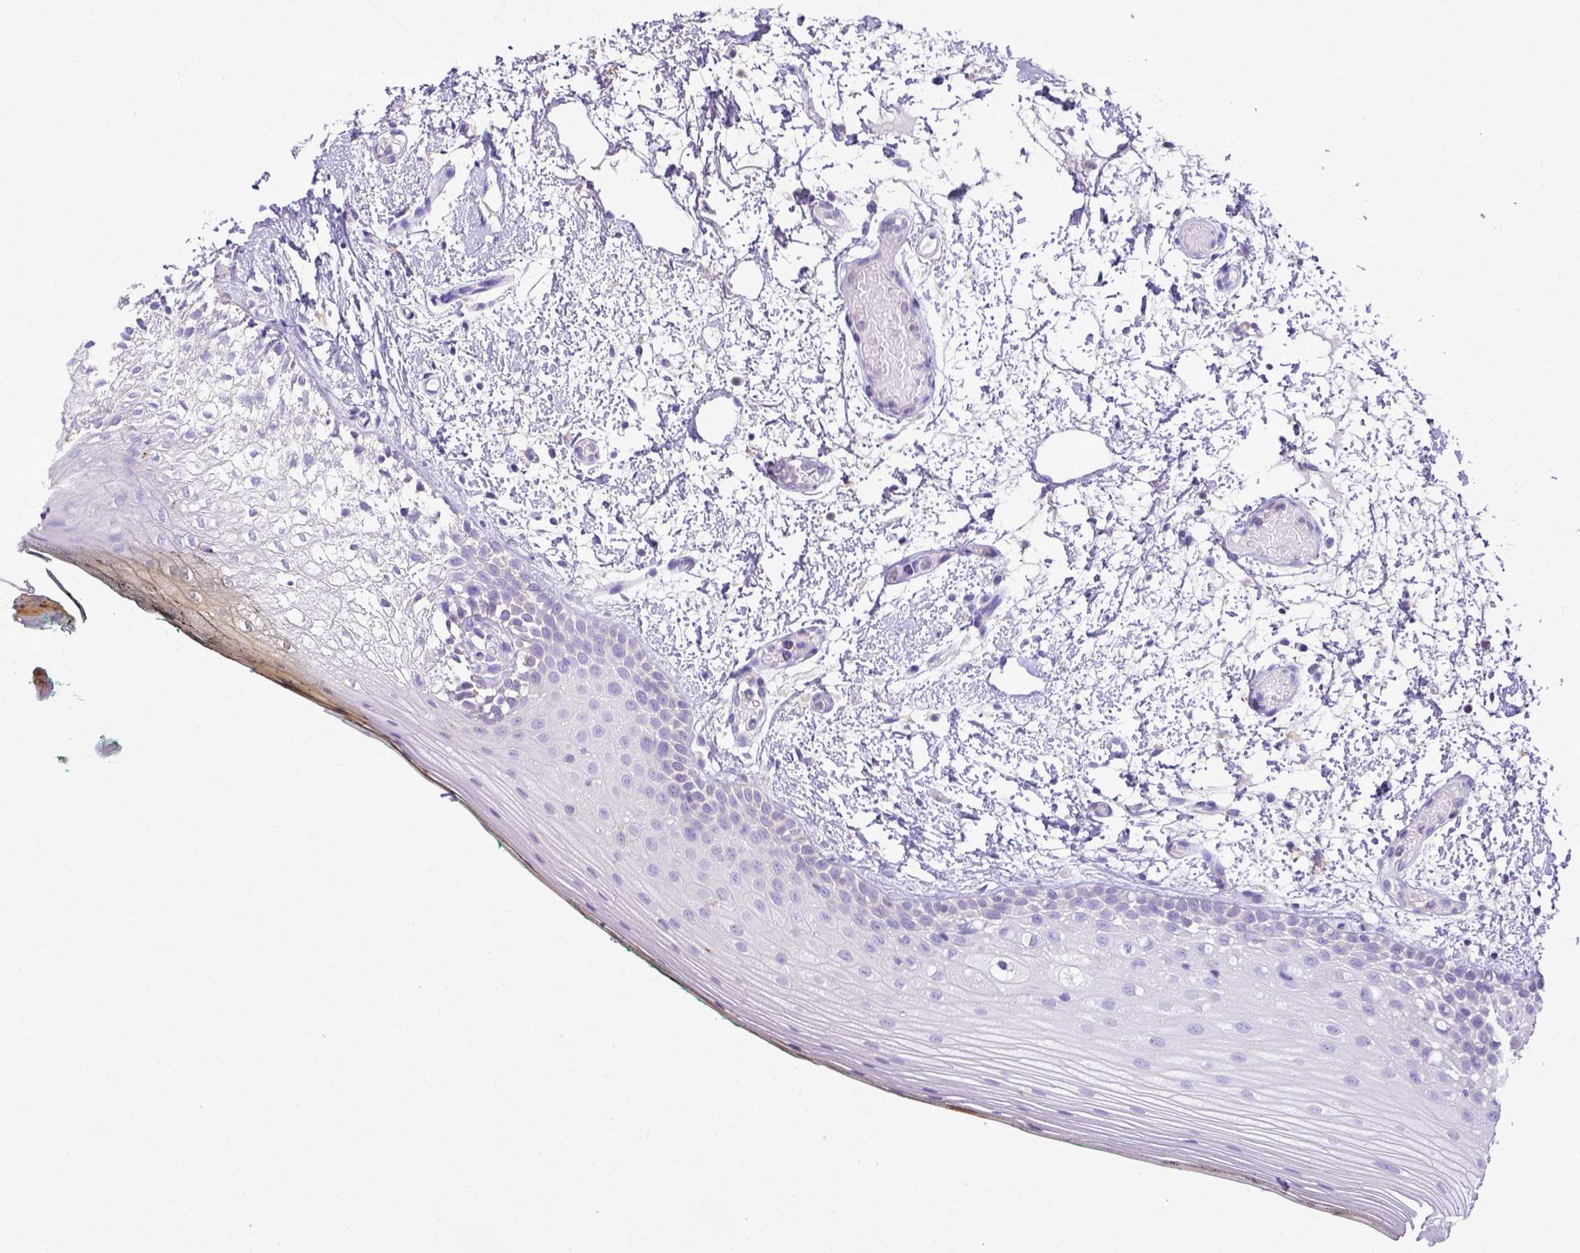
{"staining": {"intensity": "negative", "quantity": "none", "location": "none"}, "tissue": "oral mucosa", "cell_type": "Squamous epithelial cells", "image_type": "normal", "snomed": [{"axis": "morphology", "description": "Normal tissue, NOS"}, {"axis": "topography", "description": "Oral tissue"}], "caption": "An image of human oral mucosa is negative for staining in squamous epithelial cells. The staining is performed using DAB (3,3'-diaminobenzidine) brown chromogen with nuclei counter-stained in using hematoxylin.", "gene": "CD40", "patient": {"sex": "female", "age": 83}}